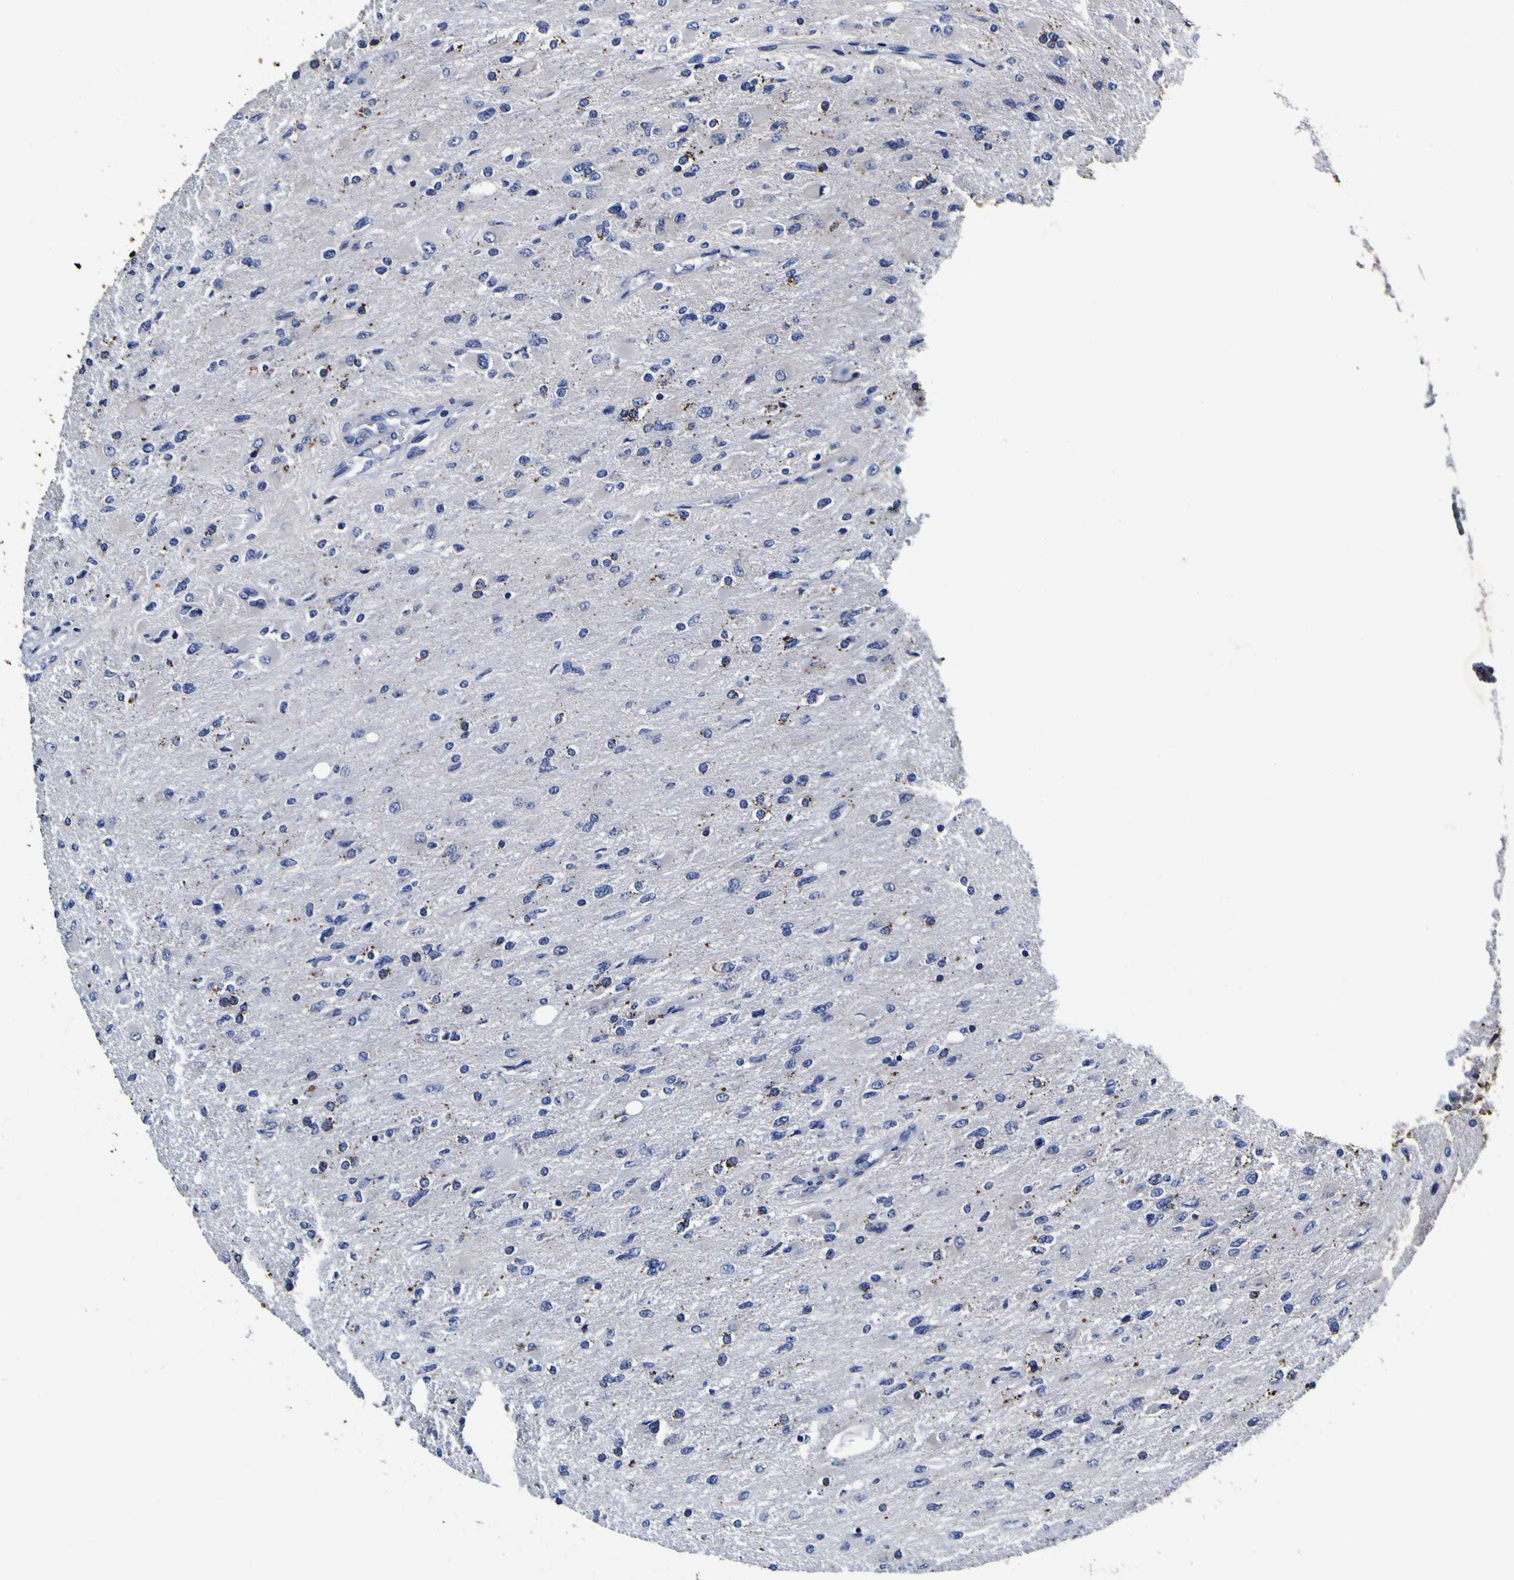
{"staining": {"intensity": "negative", "quantity": "none", "location": "none"}, "tissue": "glioma", "cell_type": "Tumor cells", "image_type": "cancer", "snomed": [{"axis": "morphology", "description": "Glioma, malignant, High grade"}, {"axis": "topography", "description": "Cerebral cortex"}], "caption": "The histopathology image reveals no staining of tumor cells in glioma.", "gene": "PANK4", "patient": {"sex": "female", "age": 36}}